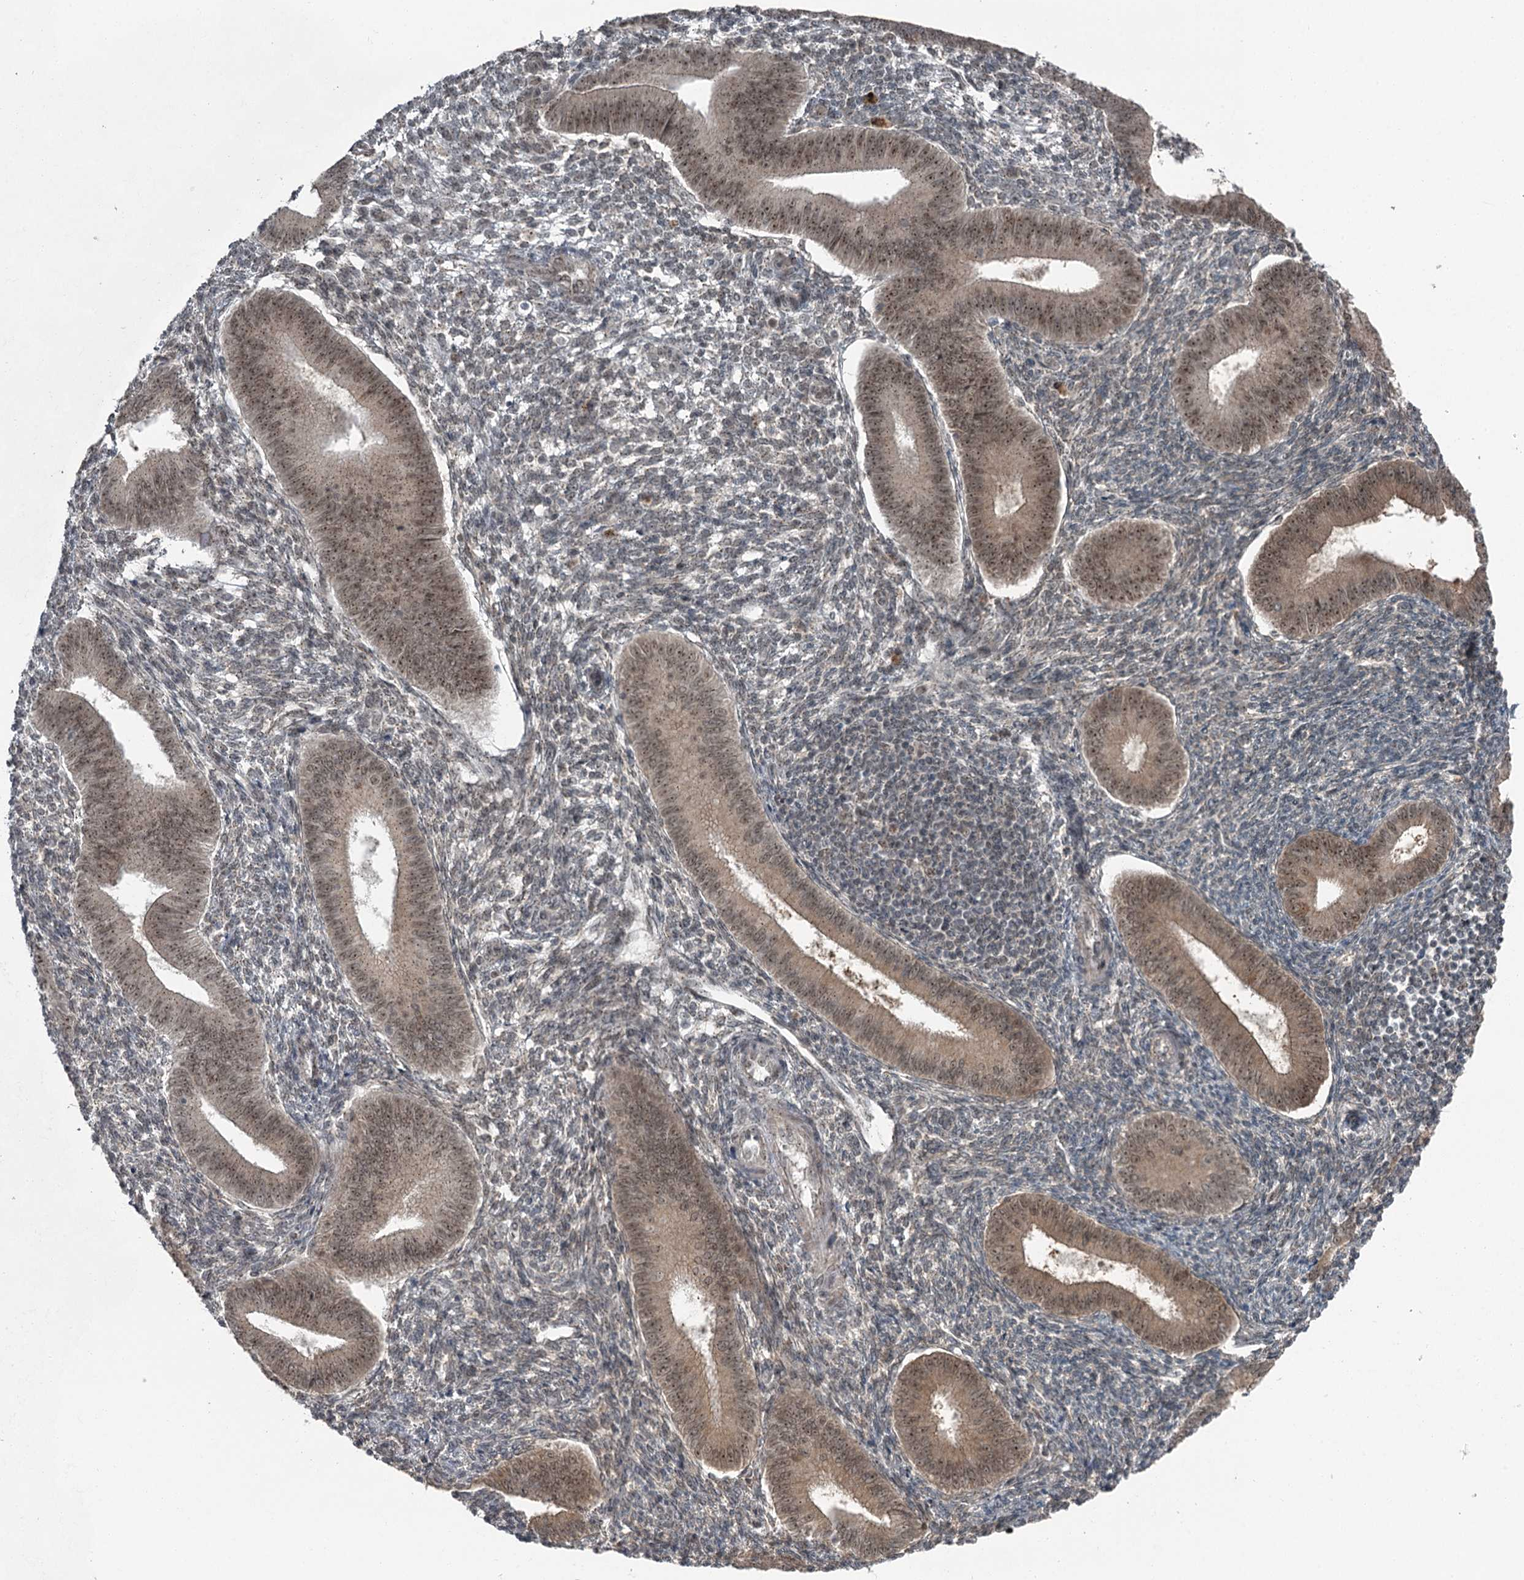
{"staining": {"intensity": "moderate", "quantity": "<25%", "location": "nuclear"}, "tissue": "endometrium", "cell_type": "Cells in endometrial stroma", "image_type": "normal", "snomed": [{"axis": "morphology", "description": "Normal tissue, NOS"}, {"axis": "topography", "description": "Uterus"}, {"axis": "topography", "description": "Endometrium"}], "caption": "This micrograph reveals immunohistochemistry (IHC) staining of normal human endometrium, with low moderate nuclear positivity in about <25% of cells in endometrial stroma.", "gene": "EXOSC1", "patient": {"sex": "female", "age": 48}}